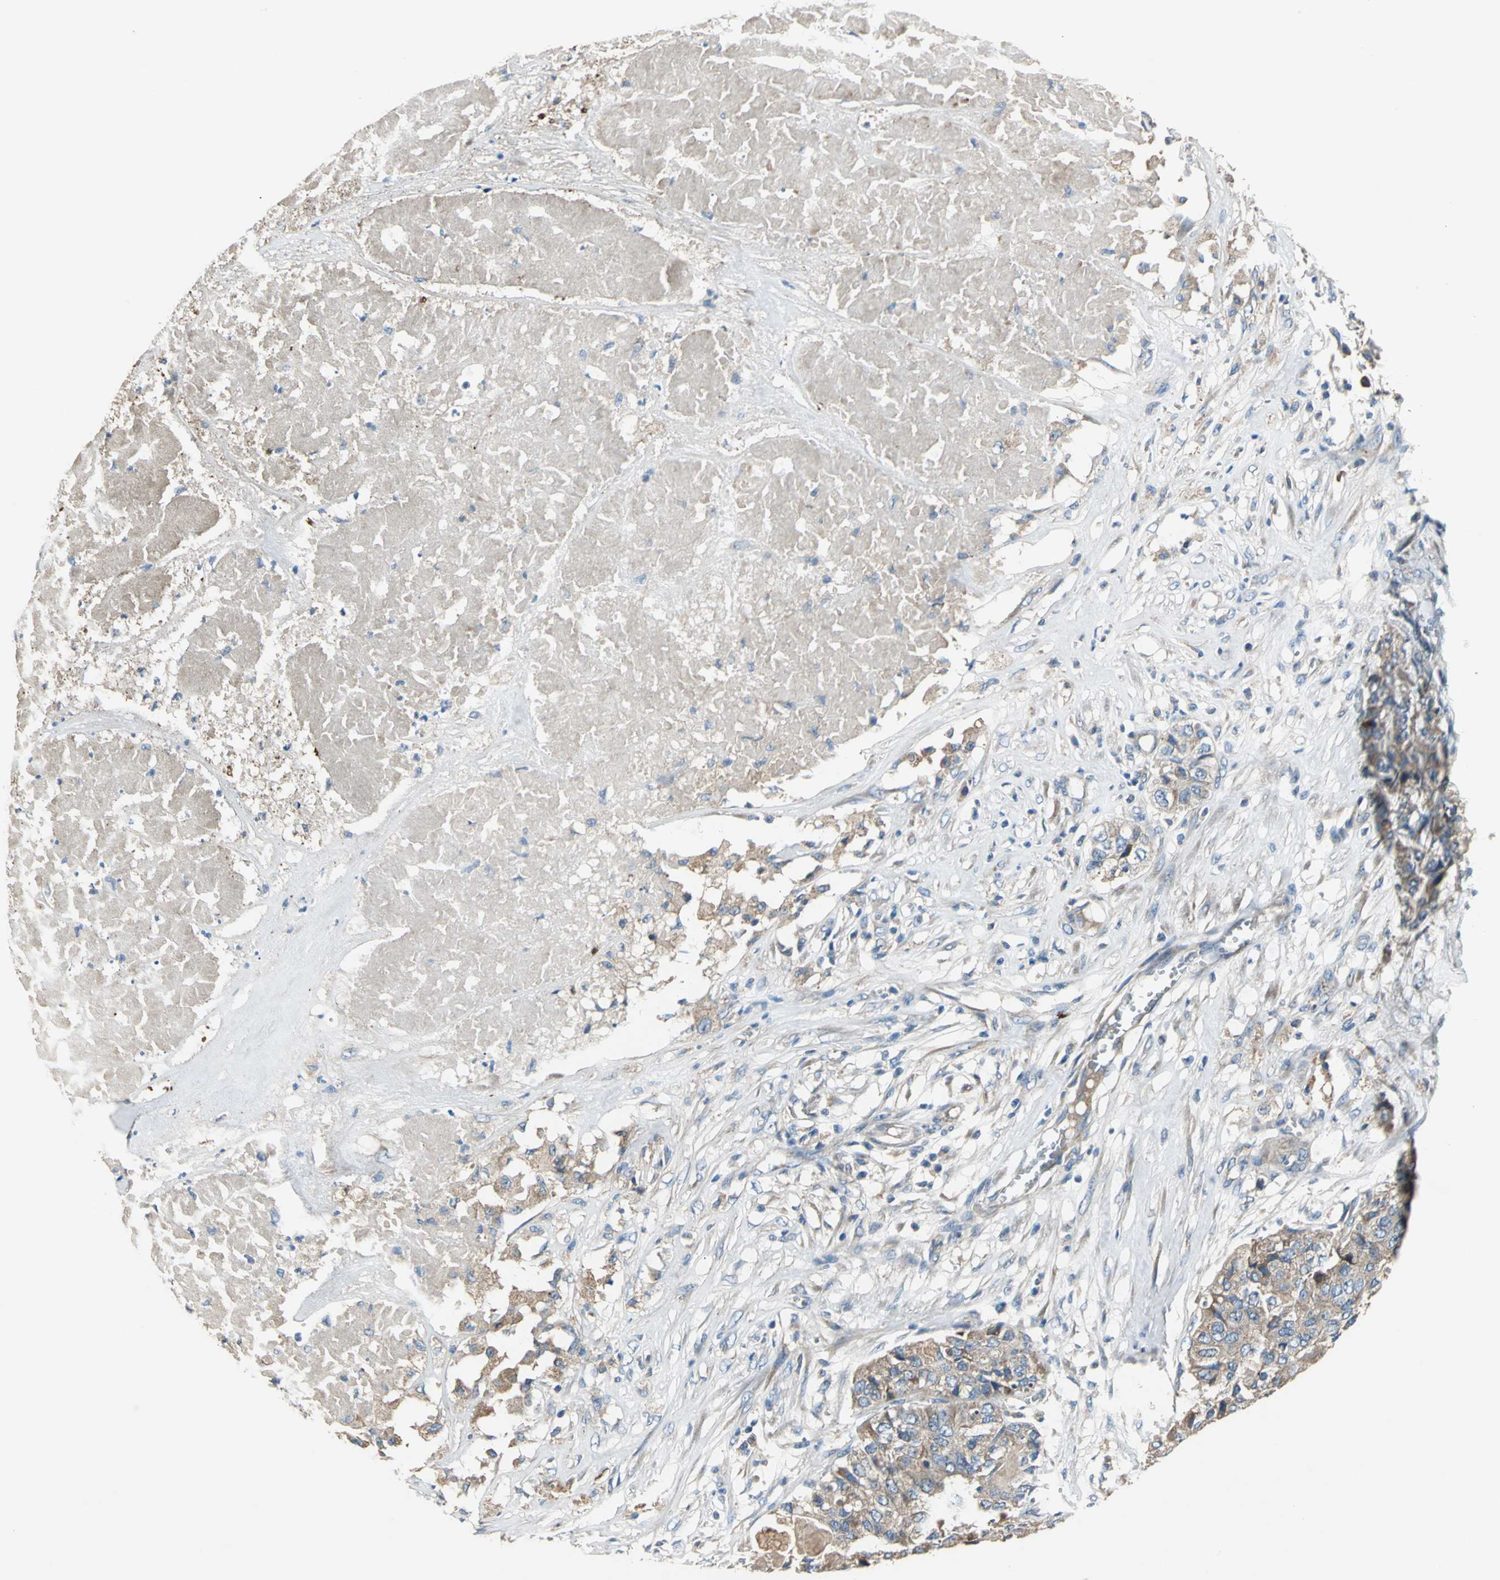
{"staining": {"intensity": "moderate", "quantity": ">75%", "location": "cytoplasmic/membranous"}, "tissue": "pancreatic cancer", "cell_type": "Tumor cells", "image_type": "cancer", "snomed": [{"axis": "morphology", "description": "Adenocarcinoma, NOS"}, {"axis": "topography", "description": "Pancreas"}], "caption": "A brown stain labels moderate cytoplasmic/membranous staining of a protein in pancreatic adenocarcinoma tumor cells.", "gene": "HEPH", "patient": {"sex": "male", "age": 50}}